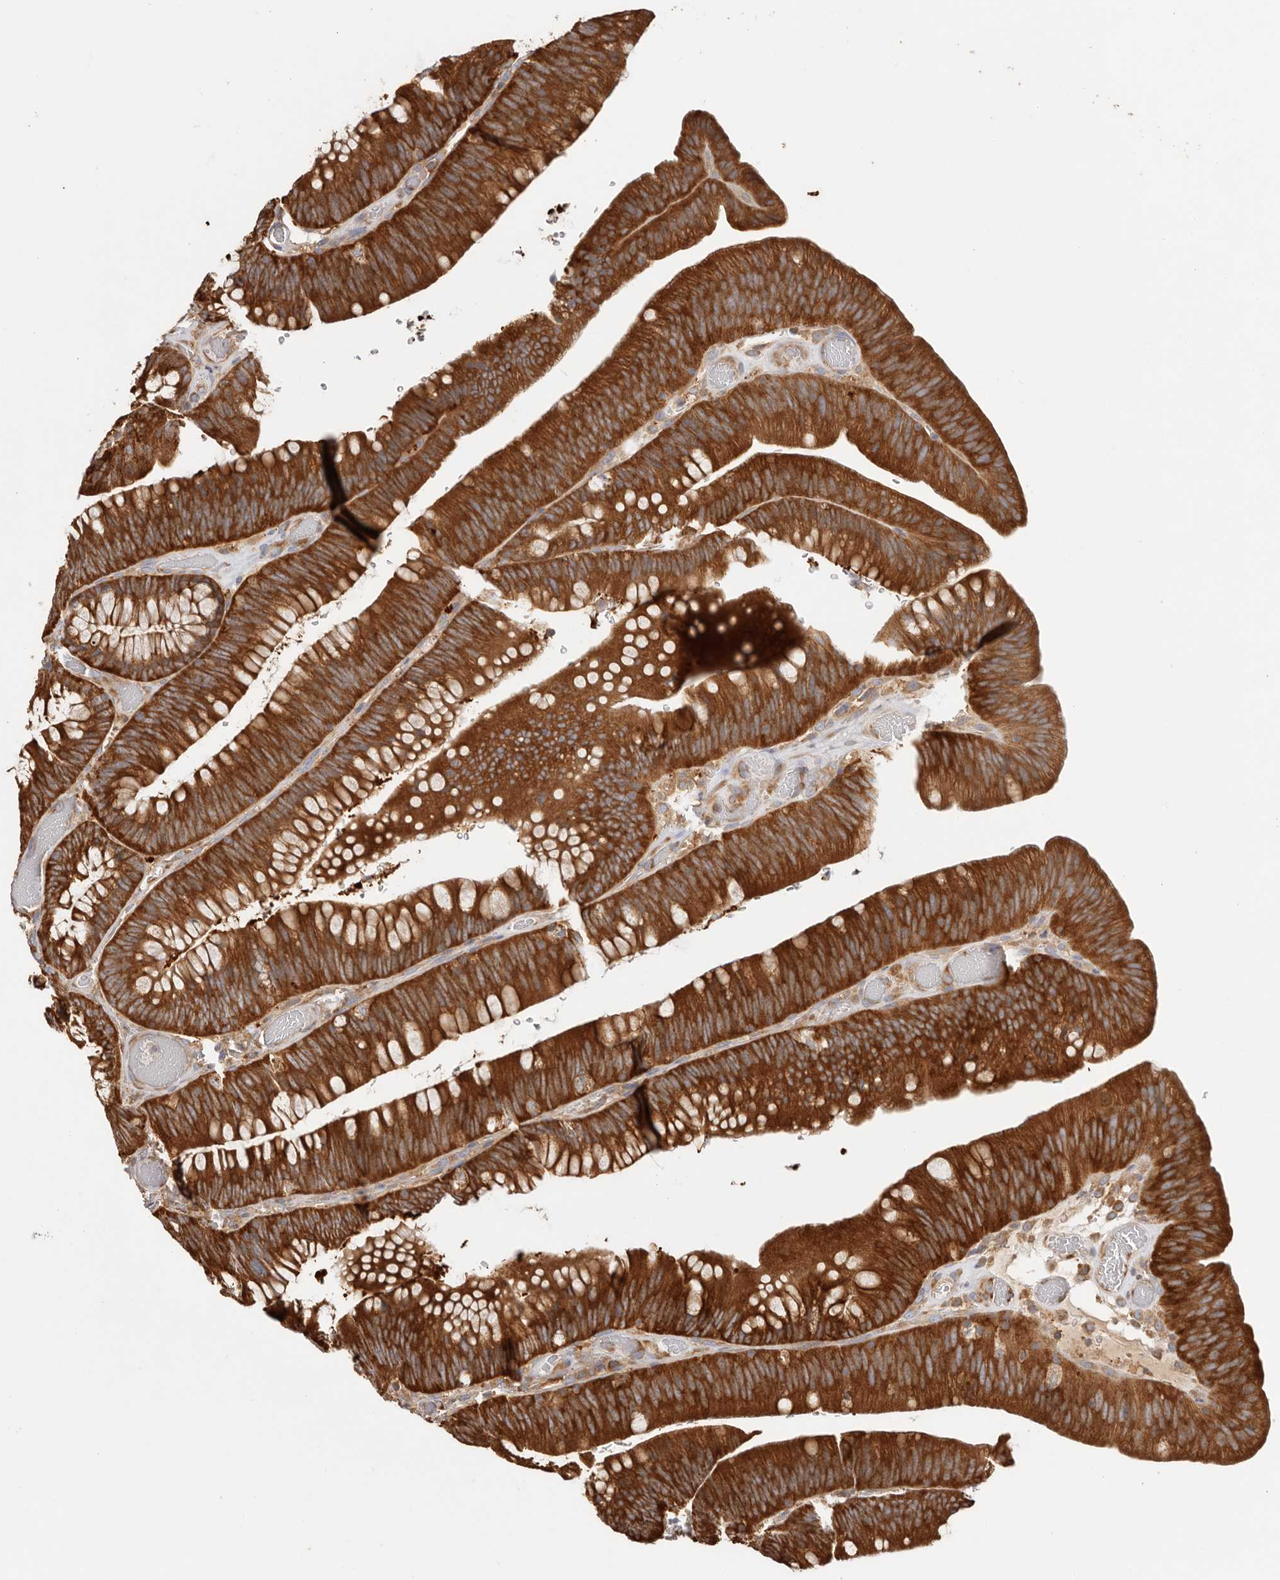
{"staining": {"intensity": "strong", "quantity": ">75%", "location": "cytoplasmic/membranous"}, "tissue": "colorectal cancer", "cell_type": "Tumor cells", "image_type": "cancer", "snomed": [{"axis": "morphology", "description": "Normal tissue, NOS"}, {"axis": "topography", "description": "Colon"}], "caption": "Strong cytoplasmic/membranous expression is seen in approximately >75% of tumor cells in colorectal cancer. The staining was performed using DAB, with brown indicating positive protein expression. Nuclei are stained blue with hematoxylin.", "gene": "EPRS1", "patient": {"sex": "female", "age": 82}}